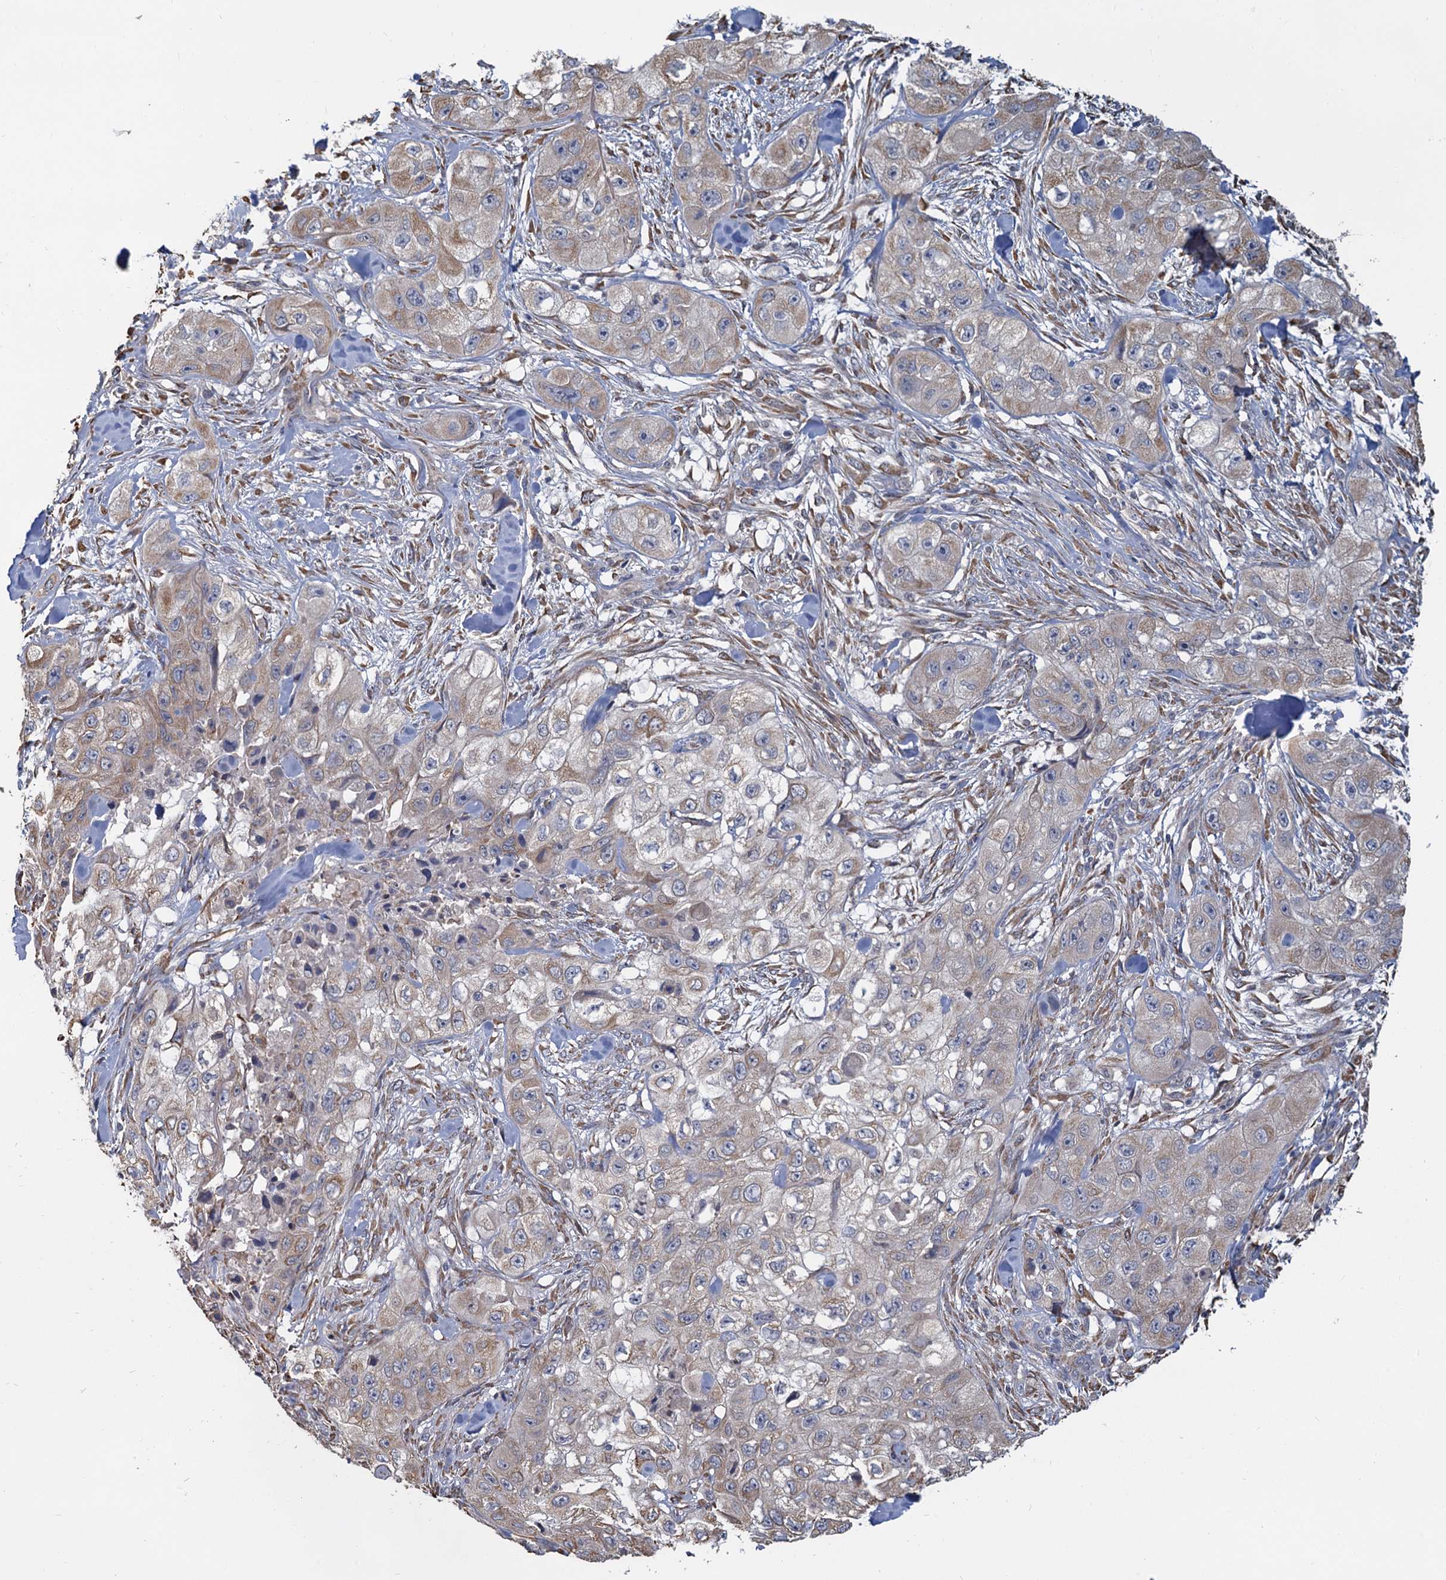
{"staining": {"intensity": "weak", "quantity": "25%-75%", "location": "cytoplasmic/membranous"}, "tissue": "skin cancer", "cell_type": "Tumor cells", "image_type": "cancer", "snomed": [{"axis": "morphology", "description": "Squamous cell carcinoma, NOS"}, {"axis": "topography", "description": "Skin"}, {"axis": "topography", "description": "Subcutis"}], "caption": "The micrograph demonstrates a brown stain indicating the presence of a protein in the cytoplasmic/membranous of tumor cells in skin cancer (squamous cell carcinoma).", "gene": "LRRC51", "patient": {"sex": "male", "age": 73}}